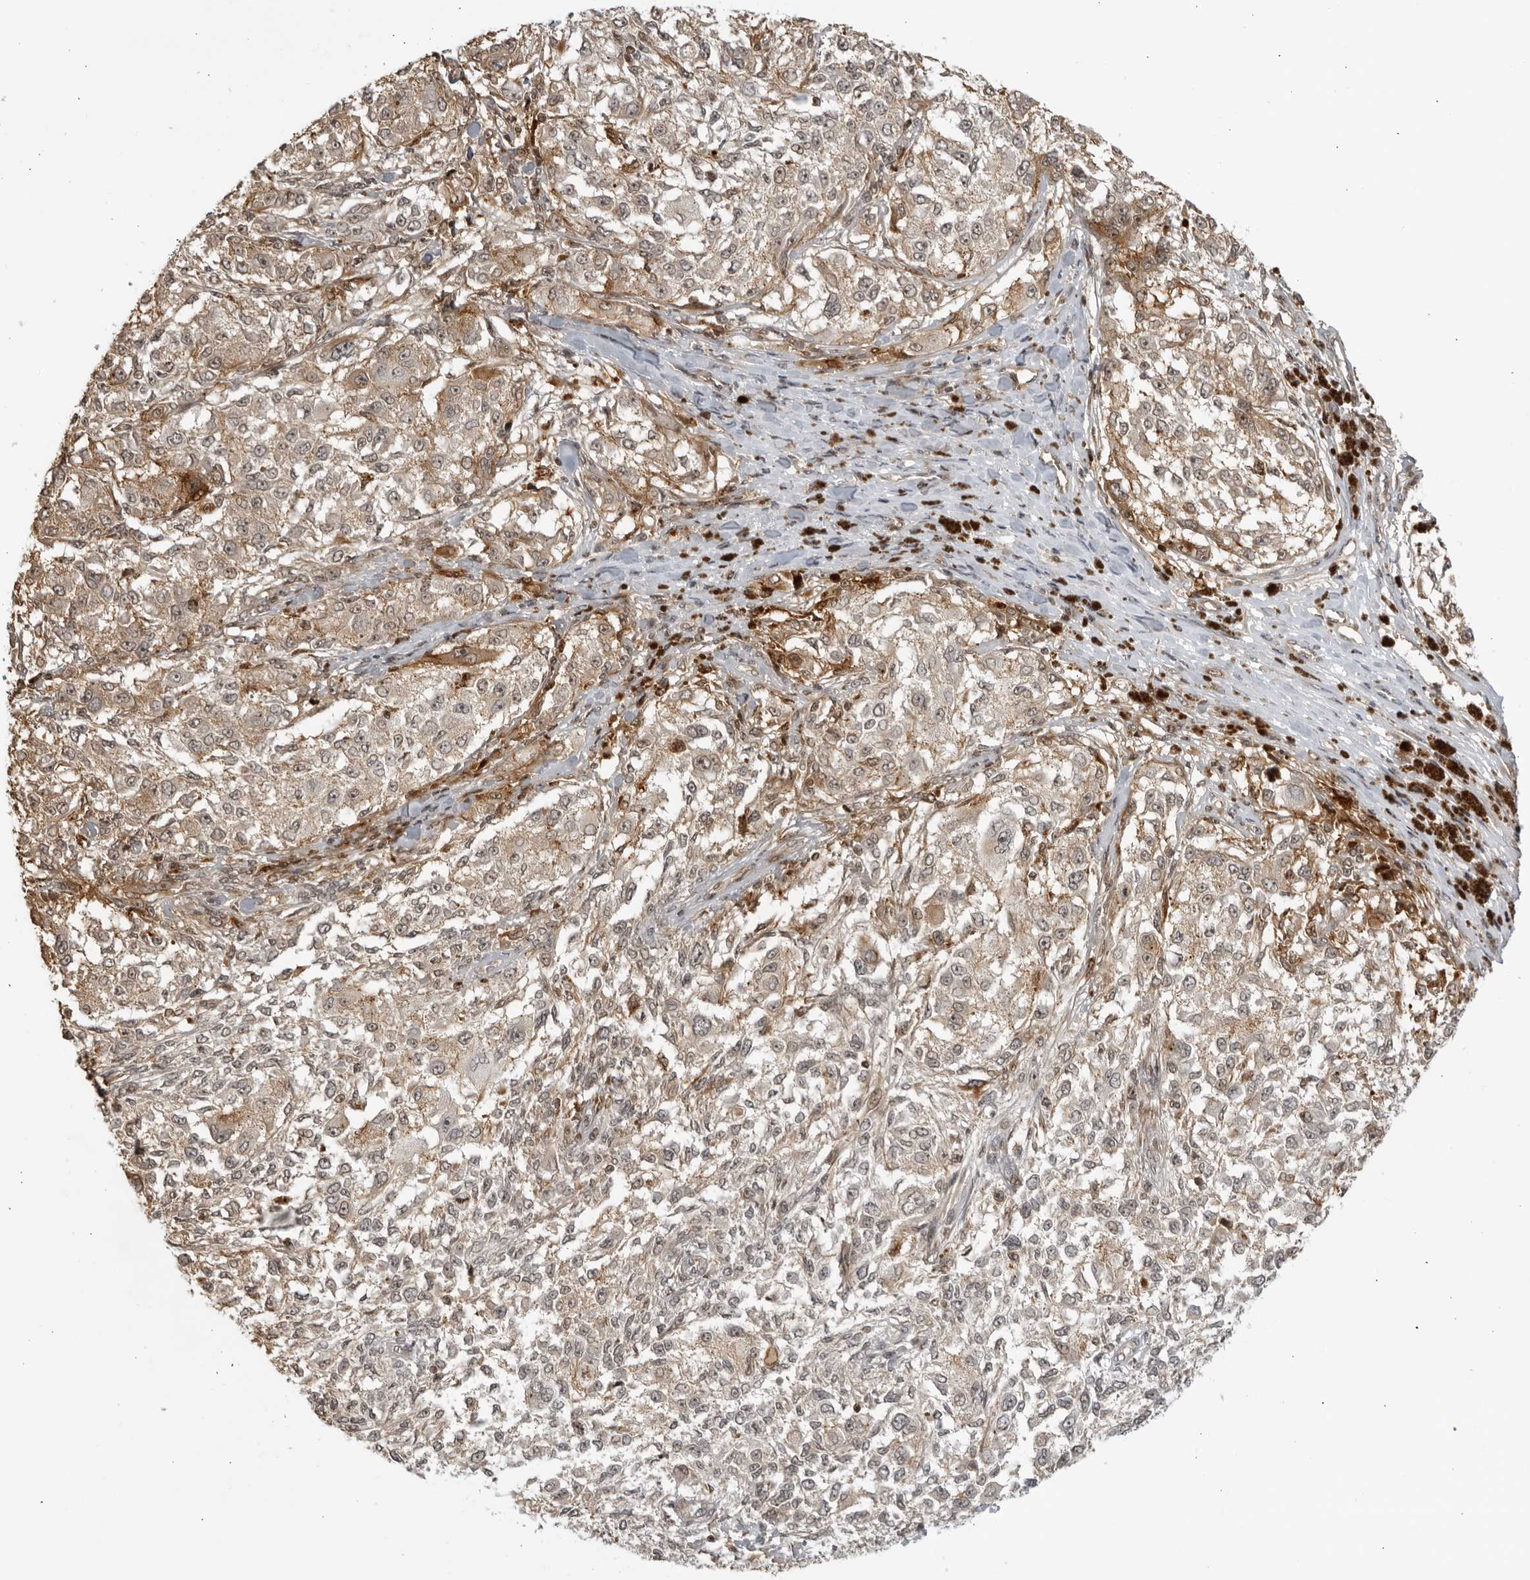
{"staining": {"intensity": "weak", "quantity": ">75%", "location": "cytoplasmic/membranous,nuclear"}, "tissue": "melanoma", "cell_type": "Tumor cells", "image_type": "cancer", "snomed": [{"axis": "morphology", "description": "Necrosis, NOS"}, {"axis": "morphology", "description": "Malignant melanoma, NOS"}, {"axis": "topography", "description": "Skin"}], "caption": "Immunohistochemistry (IHC) histopathology image of neoplastic tissue: human melanoma stained using immunohistochemistry demonstrates low levels of weak protein expression localized specifically in the cytoplasmic/membranous and nuclear of tumor cells, appearing as a cytoplasmic/membranous and nuclear brown color.", "gene": "TCF21", "patient": {"sex": "female", "age": 87}}